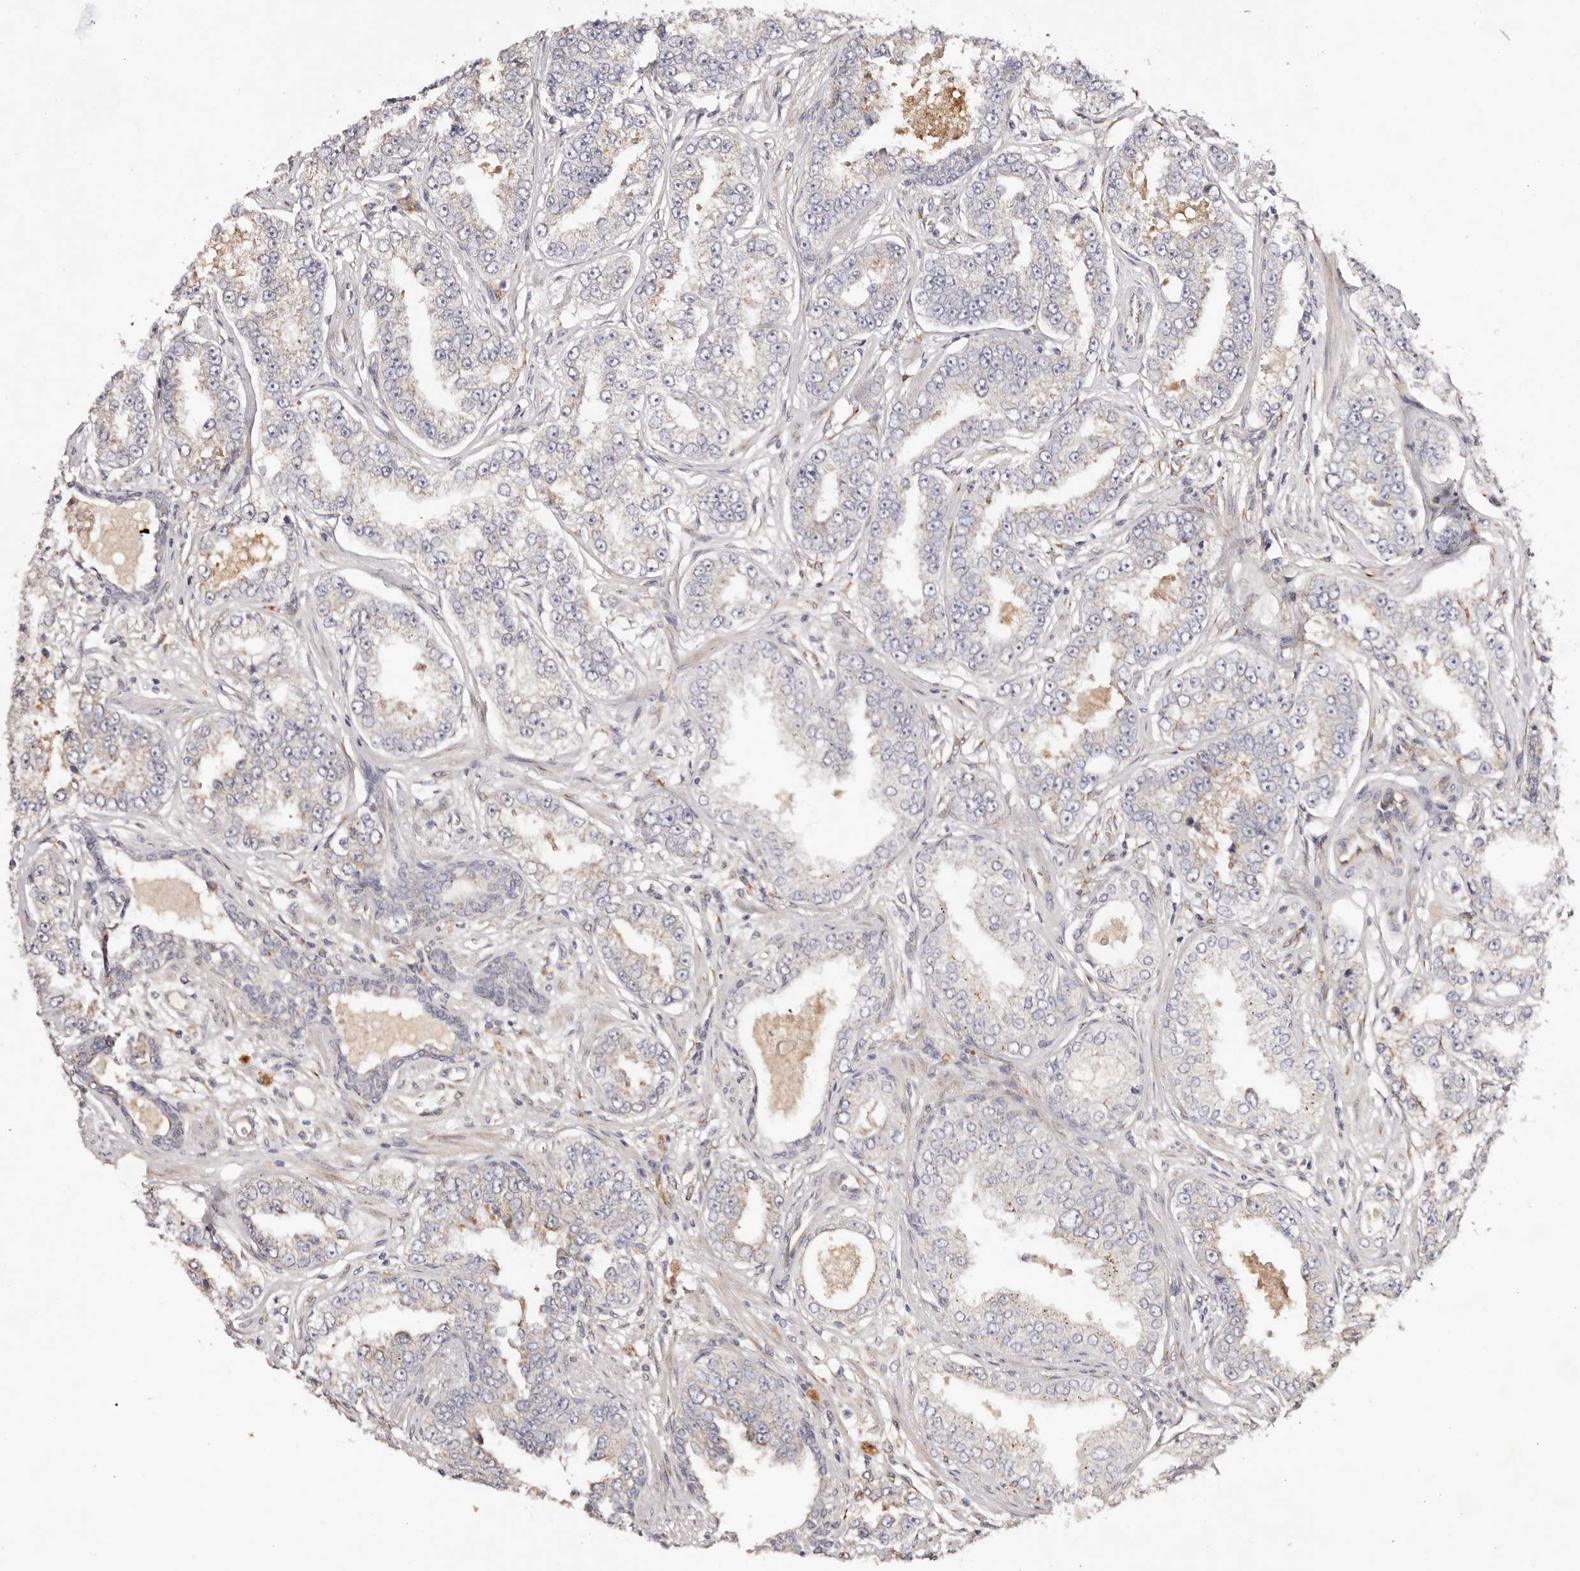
{"staining": {"intensity": "negative", "quantity": "none", "location": "none"}, "tissue": "prostate cancer", "cell_type": "Tumor cells", "image_type": "cancer", "snomed": [{"axis": "morphology", "description": "Normal tissue, NOS"}, {"axis": "morphology", "description": "Adenocarcinoma, High grade"}, {"axis": "topography", "description": "Prostate"}], "caption": "IHC image of neoplastic tissue: prostate cancer (high-grade adenocarcinoma) stained with DAB (3,3'-diaminobenzidine) displays no significant protein expression in tumor cells.", "gene": "SERPINH1", "patient": {"sex": "male", "age": 83}}